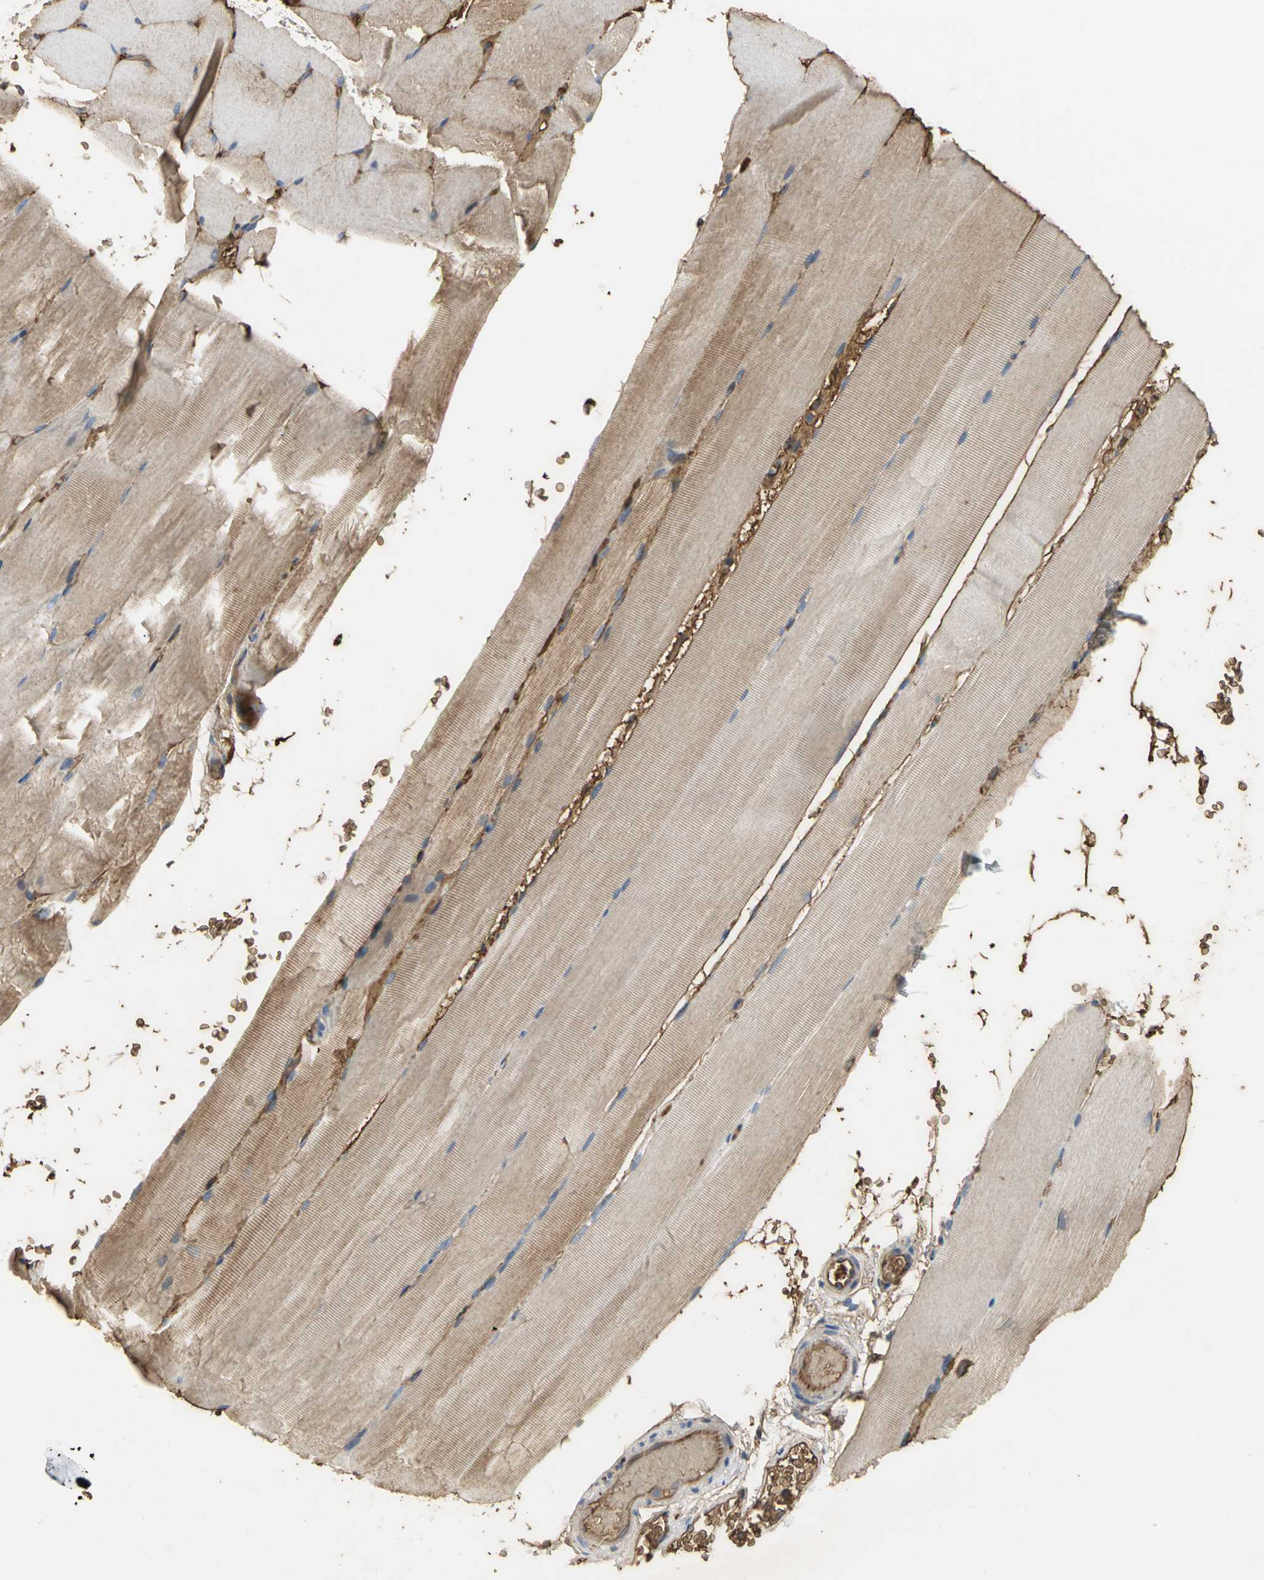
{"staining": {"intensity": "weak", "quantity": "25%-75%", "location": "cytoplasmic/membranous"}, "tissue": "skeletal muscle", "cell_type": "Myocytes", "image_type": "normal", "snomed": [{"axis": "morphology", "description": "Normal tissue, NOS"}, {"axis": "topography", "description": "Skeletal muscle"}, {"axis": "topography", "description": "Parathyroid gland"}], "caption": "Protein staining displays weak cytoplasmic/membranous positivity in about 25%-75% of myocytes in unremarkable skeletal muscle.", "gene": "TREM1", "patient": {"sex": "female", "age": 37}}